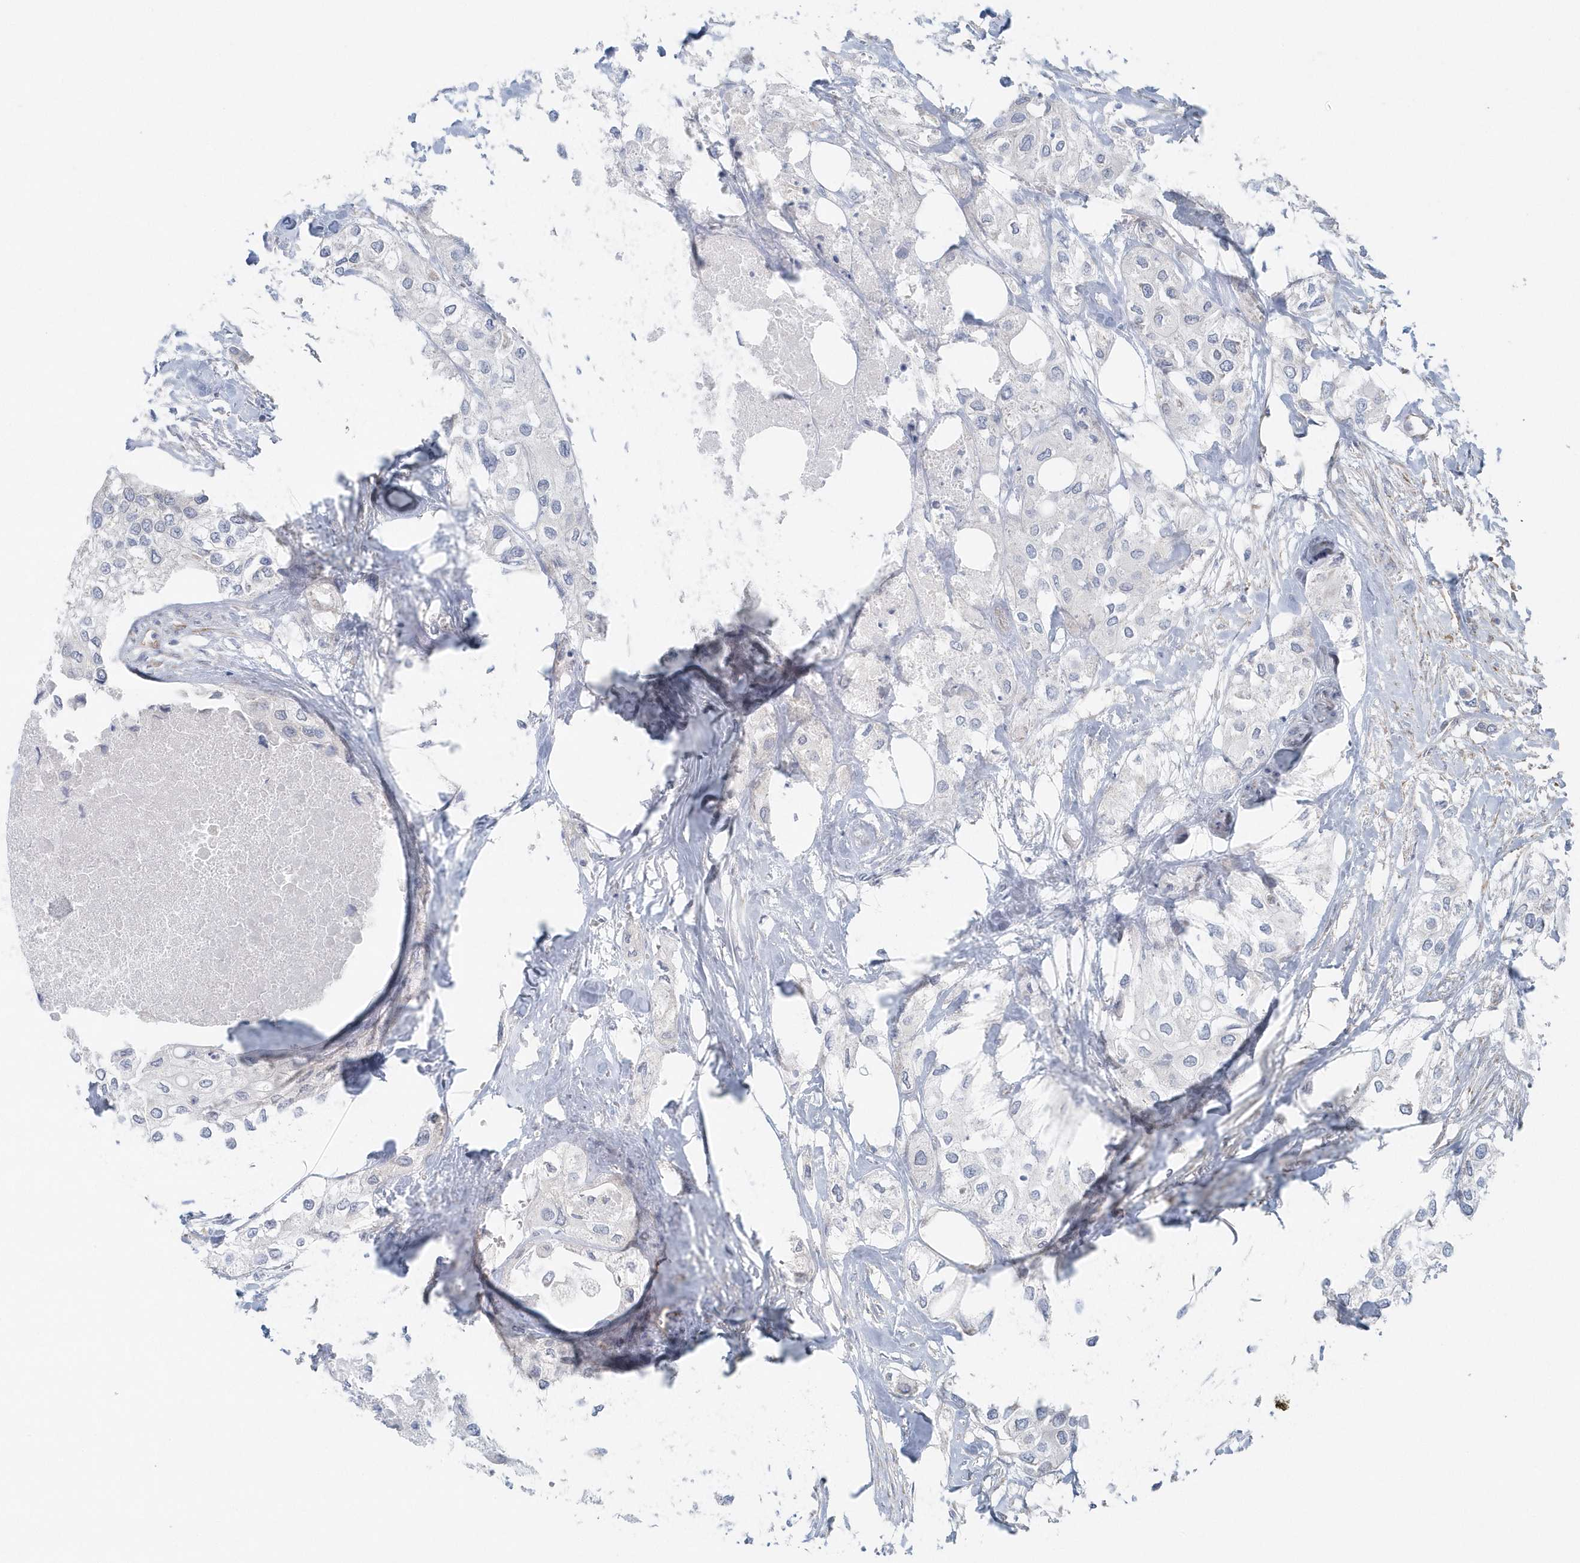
{"staining": {"intensity": "negative", "quantity": "none", "location": "none"}, "tissue": "urothelial cancer", "cell_type": "Tumor cells", "image_type": "cancer", "snomed": [{"axis": "morphology", "description": "Urothelial carcinoma, High grade"}, {"axis": "topography", "description": "Urinary bladder"}], "caption": "Tumor cells show no significant protein expression in high-grade urothelial carcinoma.", "gene": "GPR152", "patient": {"sex": "male", "age": 64}}